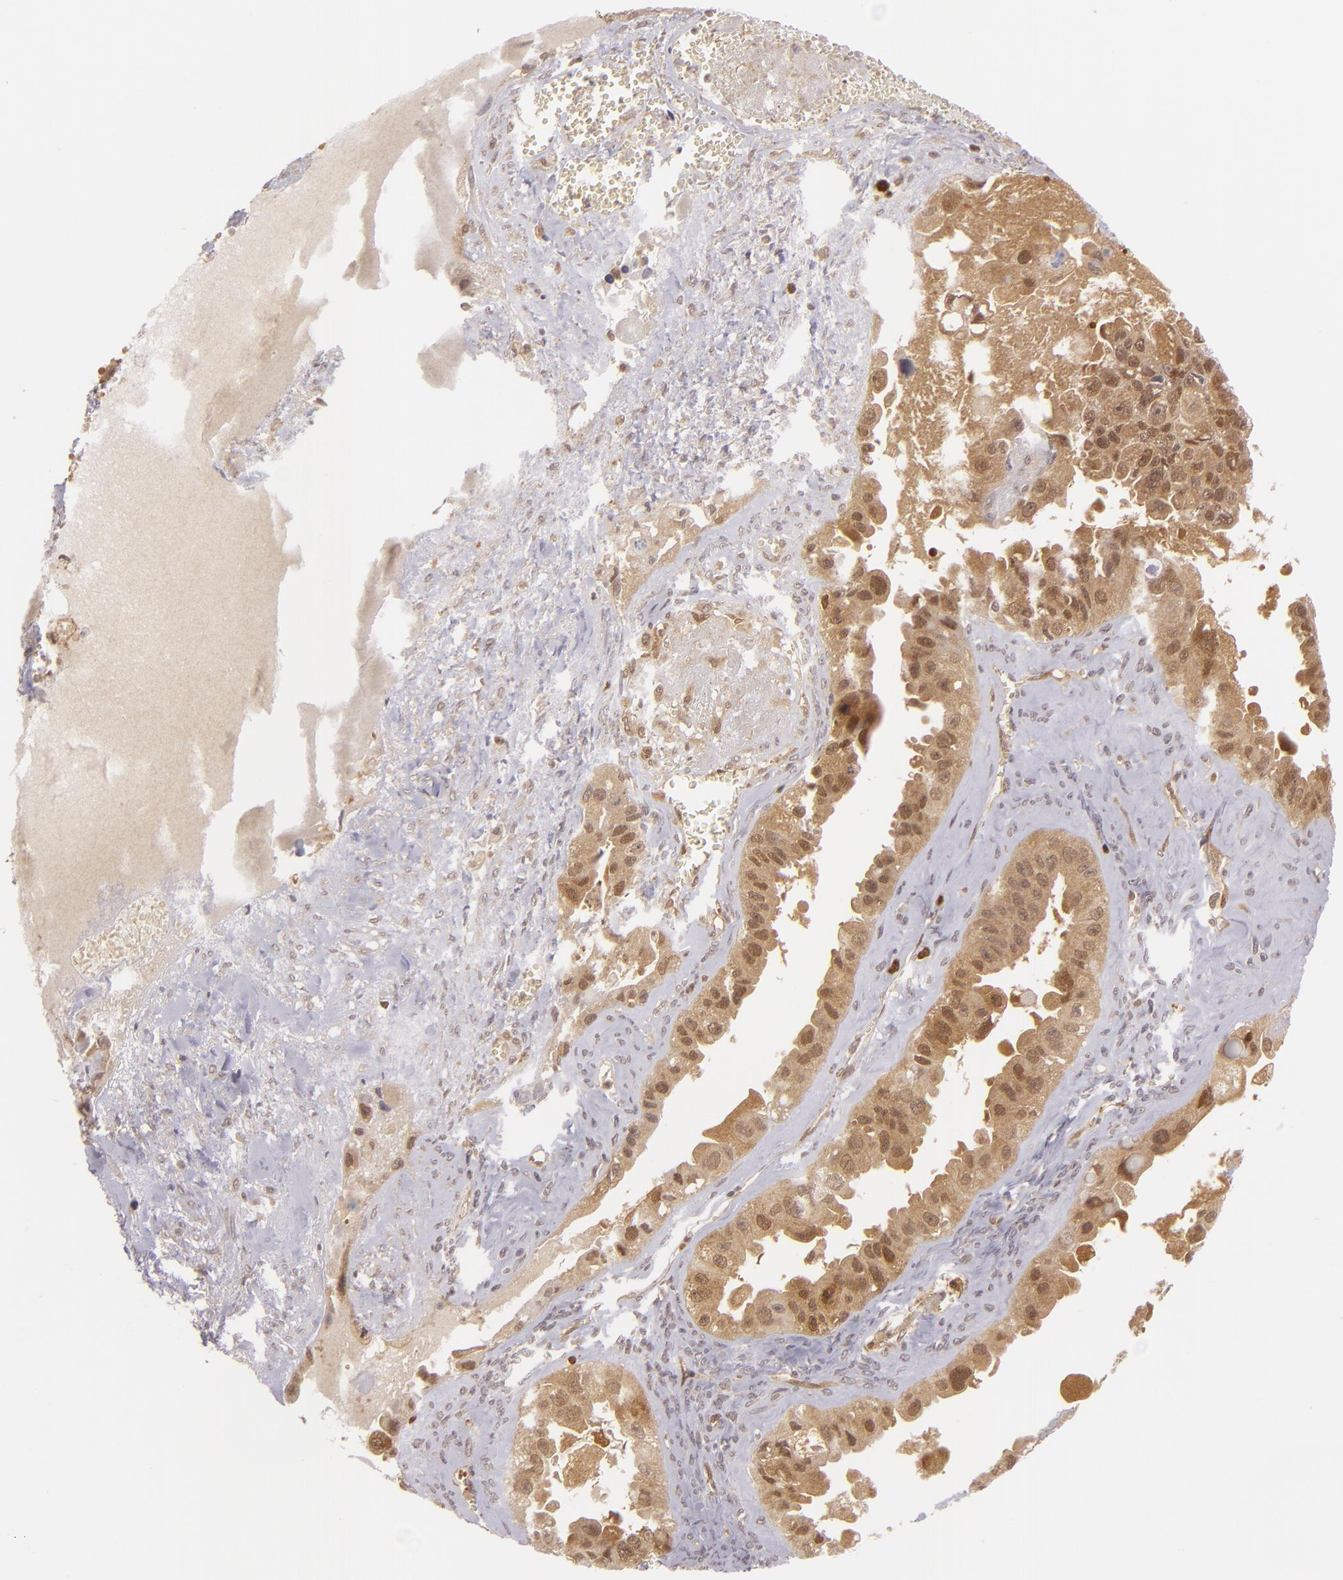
{"staining": {"intensity": "strong", "quantity": ">75%", "location": "cytoplasmic/membranous,nuclear"}, "tissue": "ovarian cancer", "cell_type": "Tumor cells", "image_type": "cancer", "snomed": [{"axis": "morphology", "description": "Carcinoma, endometroid"}, {"axis": "topography", "description": "Ovary"}], "caption": "Immunohistochemistry (DAB) staining of human ovarian cancer exhibits strong cytoplasmic/membranous and nuclear protein positivity in about >75% of tumor cells.", "gene": "ZBTB33", "patient": {"sex": "female", "age": 85}}